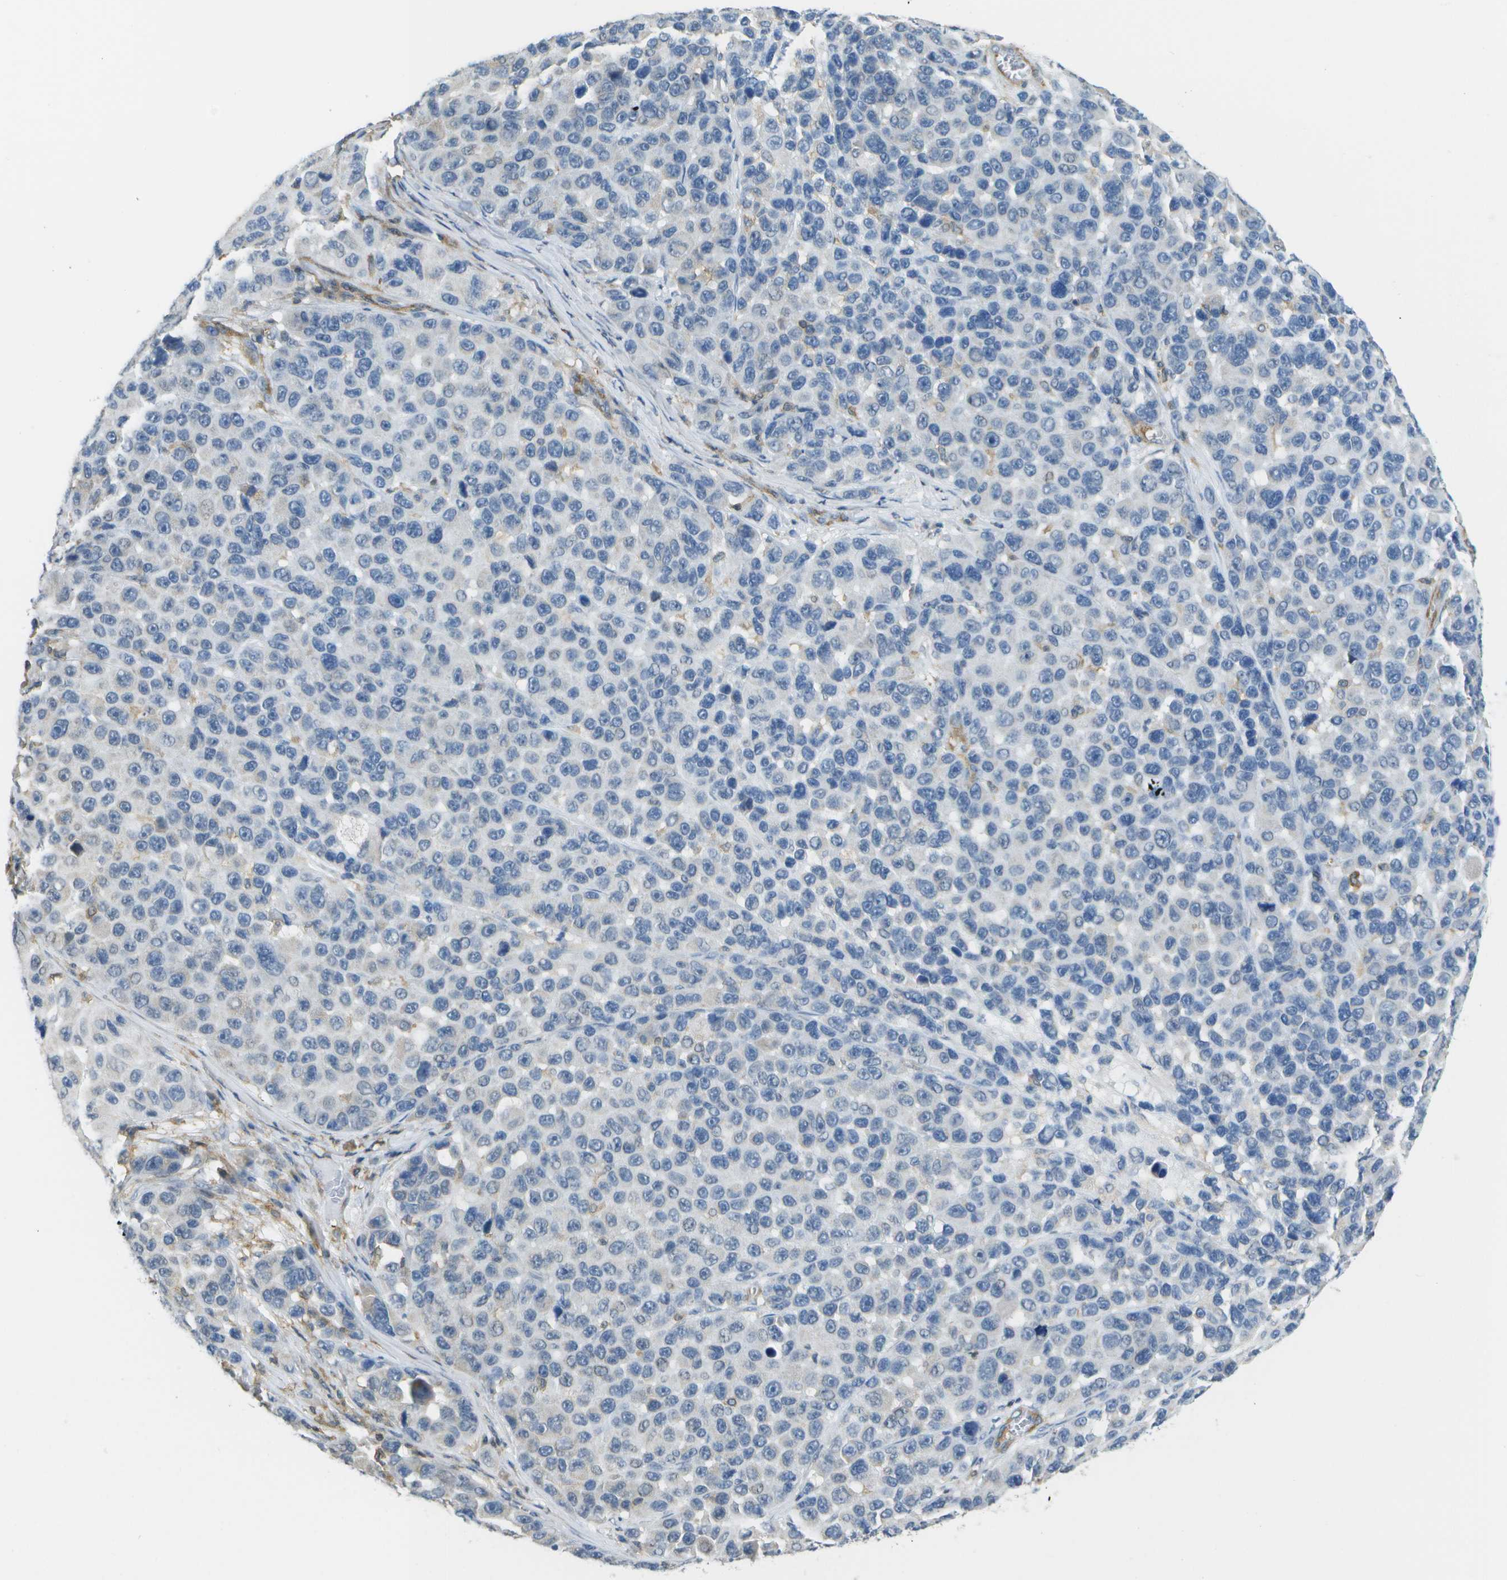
{"staining": {"intensity": "negative", "quantity": "none", "location": "none"}, "tissue": "melanoma", "cell_type": "Tumor cells", "image_type": "cancer", "snomed": [{"axis": "morphology", "description": "Malignant melanoma, NOS"}, {"axis": "topography", "description": "Skin"}], "caption": "This photomicrograph is of malignant melanoma stained with immunohistochemistry to label a protein in brown with the nuclei are counter-stained blue. There is no positivity in tumor cells. (DAB IHC with hematoxylin counter stain).", "gene": "RCSD1", "patient": {"sex": "male", "age": 53}}